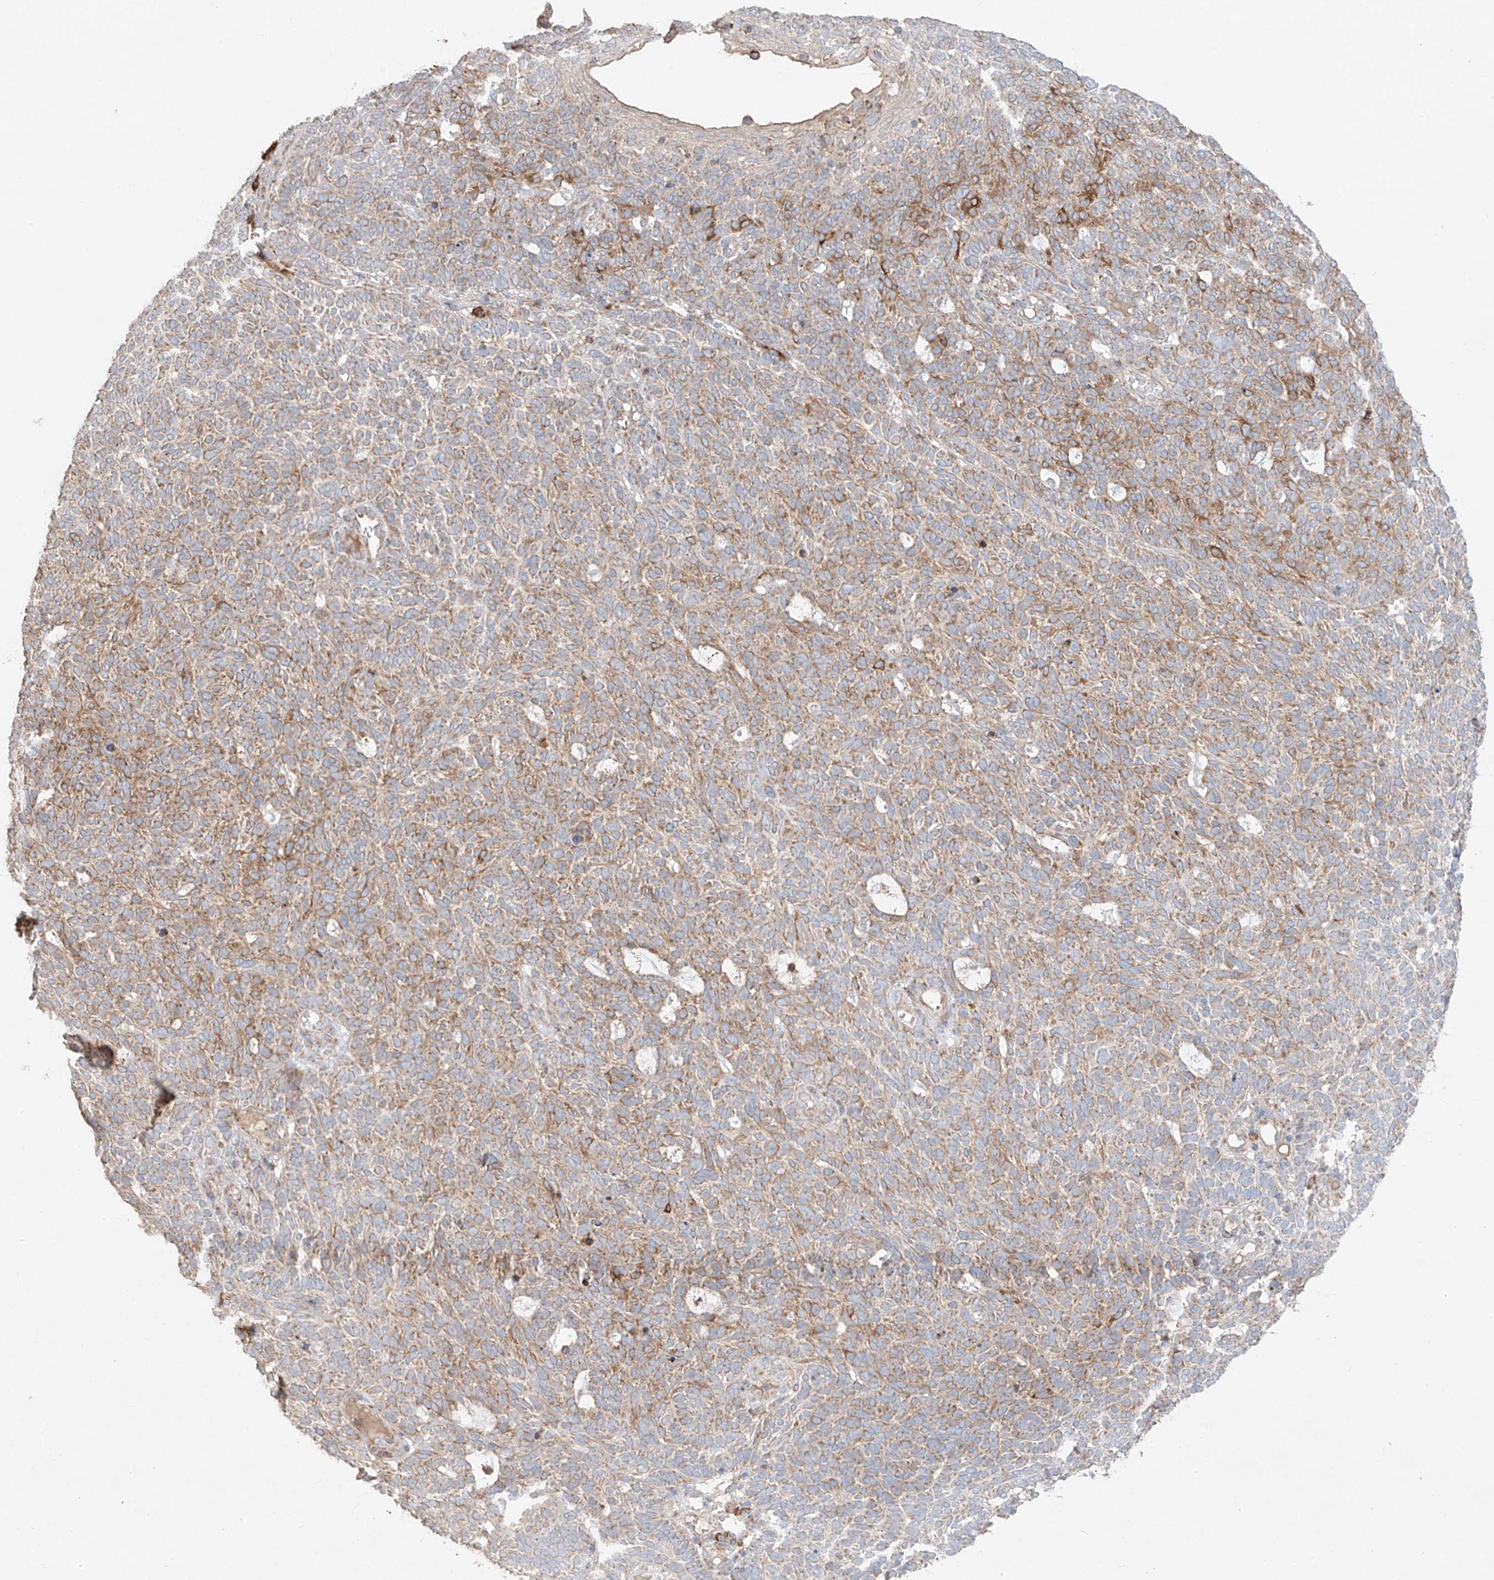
{"staining": {"intensity": "moderate", "quantity": ">75%", "location": "cytoplasmic/membranous"}, "tissue": "skin cancer", "cell_type": "Tumor cells", "image_type": "cancer", "snomed": [{"axis": "morphology", "description": "Squamous cell carcinoma, NOS"}, {"axis": "topography", "description": "Skin"}], "caption": "Immunohistochemistry of skin squamous cell carcinoma demonstrates medium levels of moderate cytoplasmic/membranous staining in approximately >75% of tumor cells.", "gene": "COLGALT2", "patient": {"sex": "female", "age": 90}}